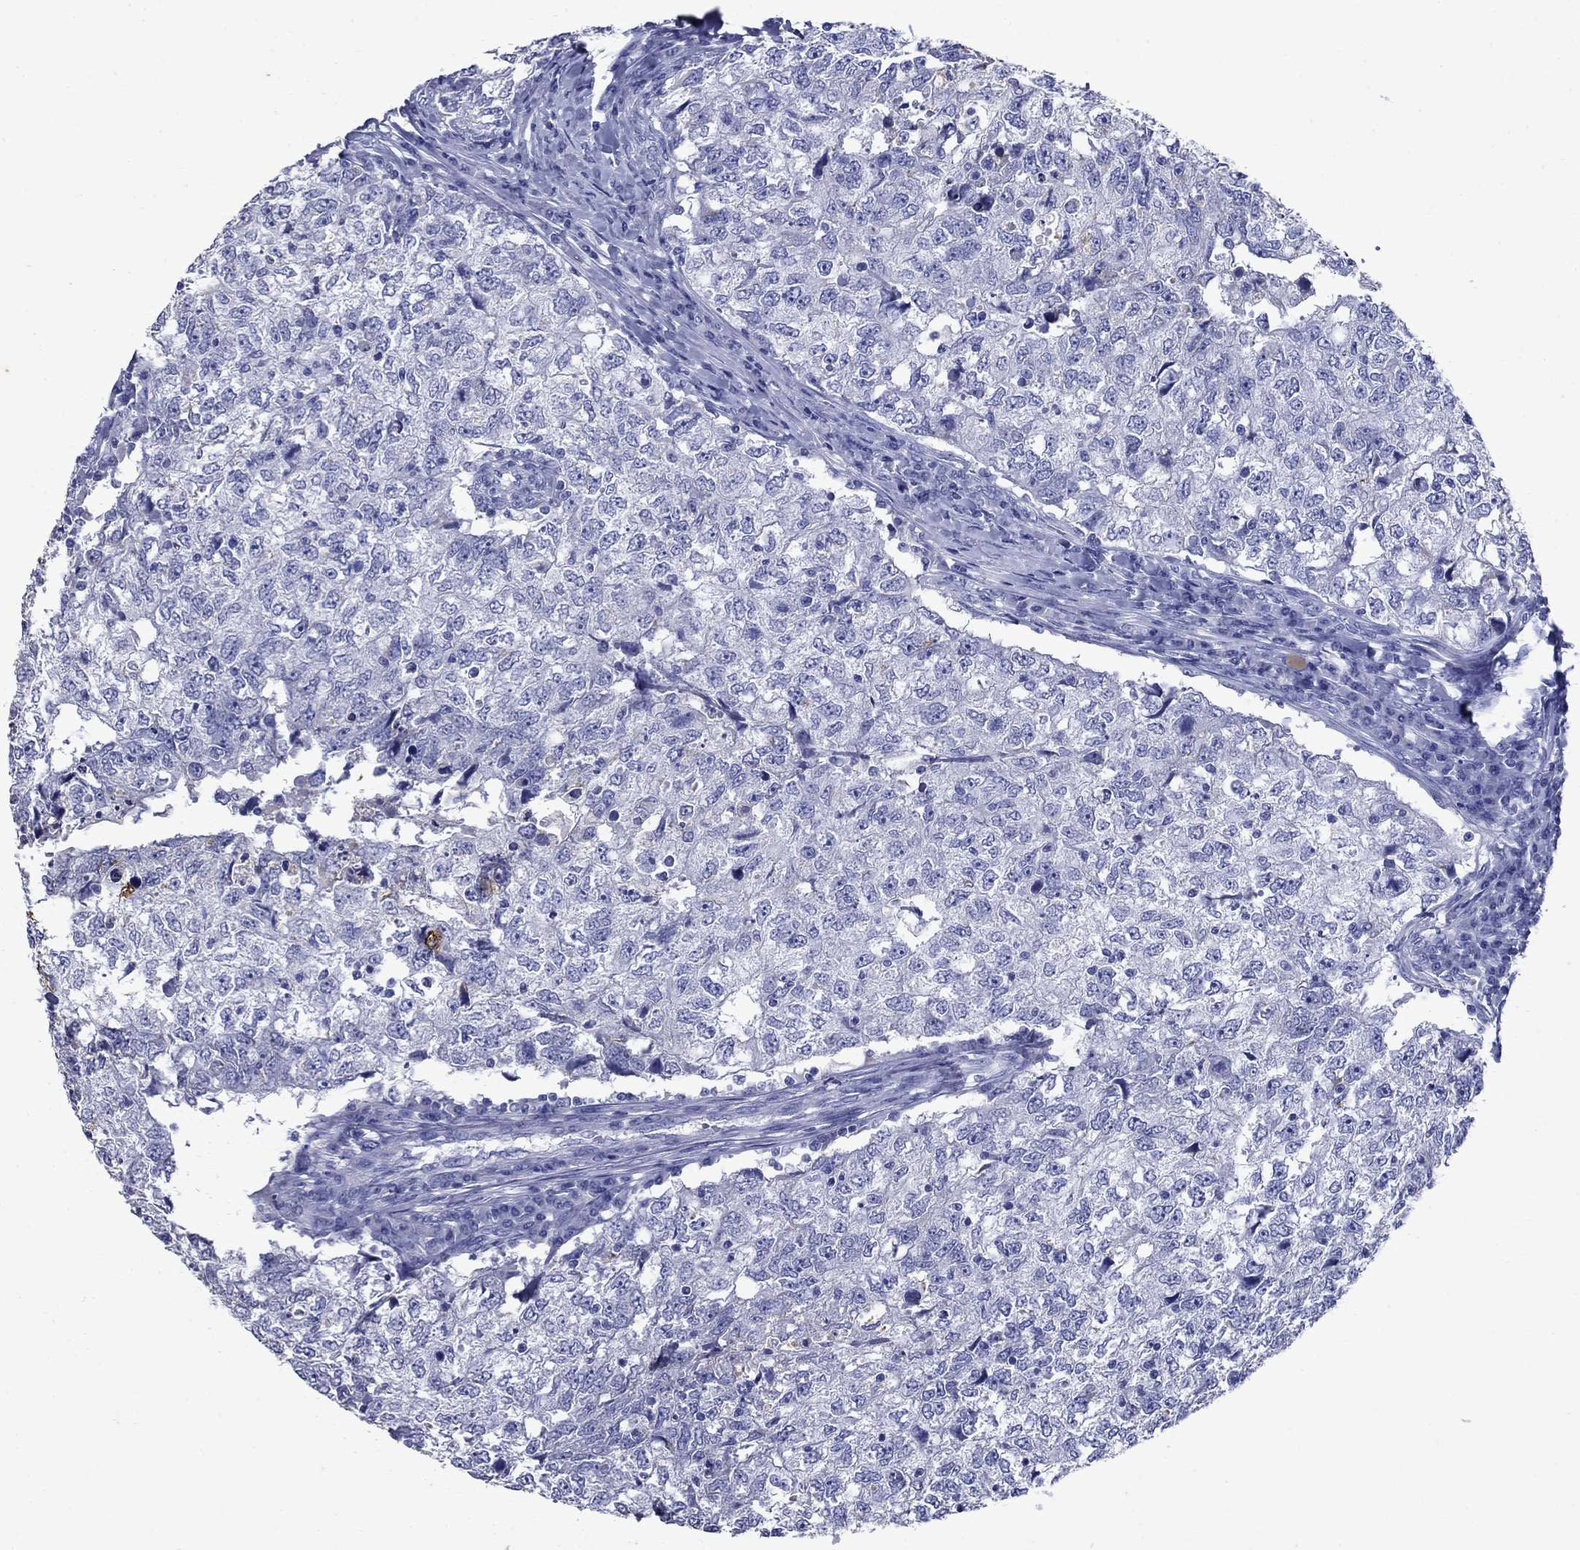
{"staining": {"intensity": "negative", "quantity": "none", "location": "none"}, "tissue": "breast cancer", "cell_type": "Tumor cells", "image_type": "cancer", "snomed": [{"axis": "morphology", "description": "Duct carcinoma"}, {"axis": "topography", "description": "Breast"}], "caption": "Tumor cells show no significant expression in breast intraductal carcinoma.", "gene": "CD1A", "patient": {"sex": "female", "age": 30}}